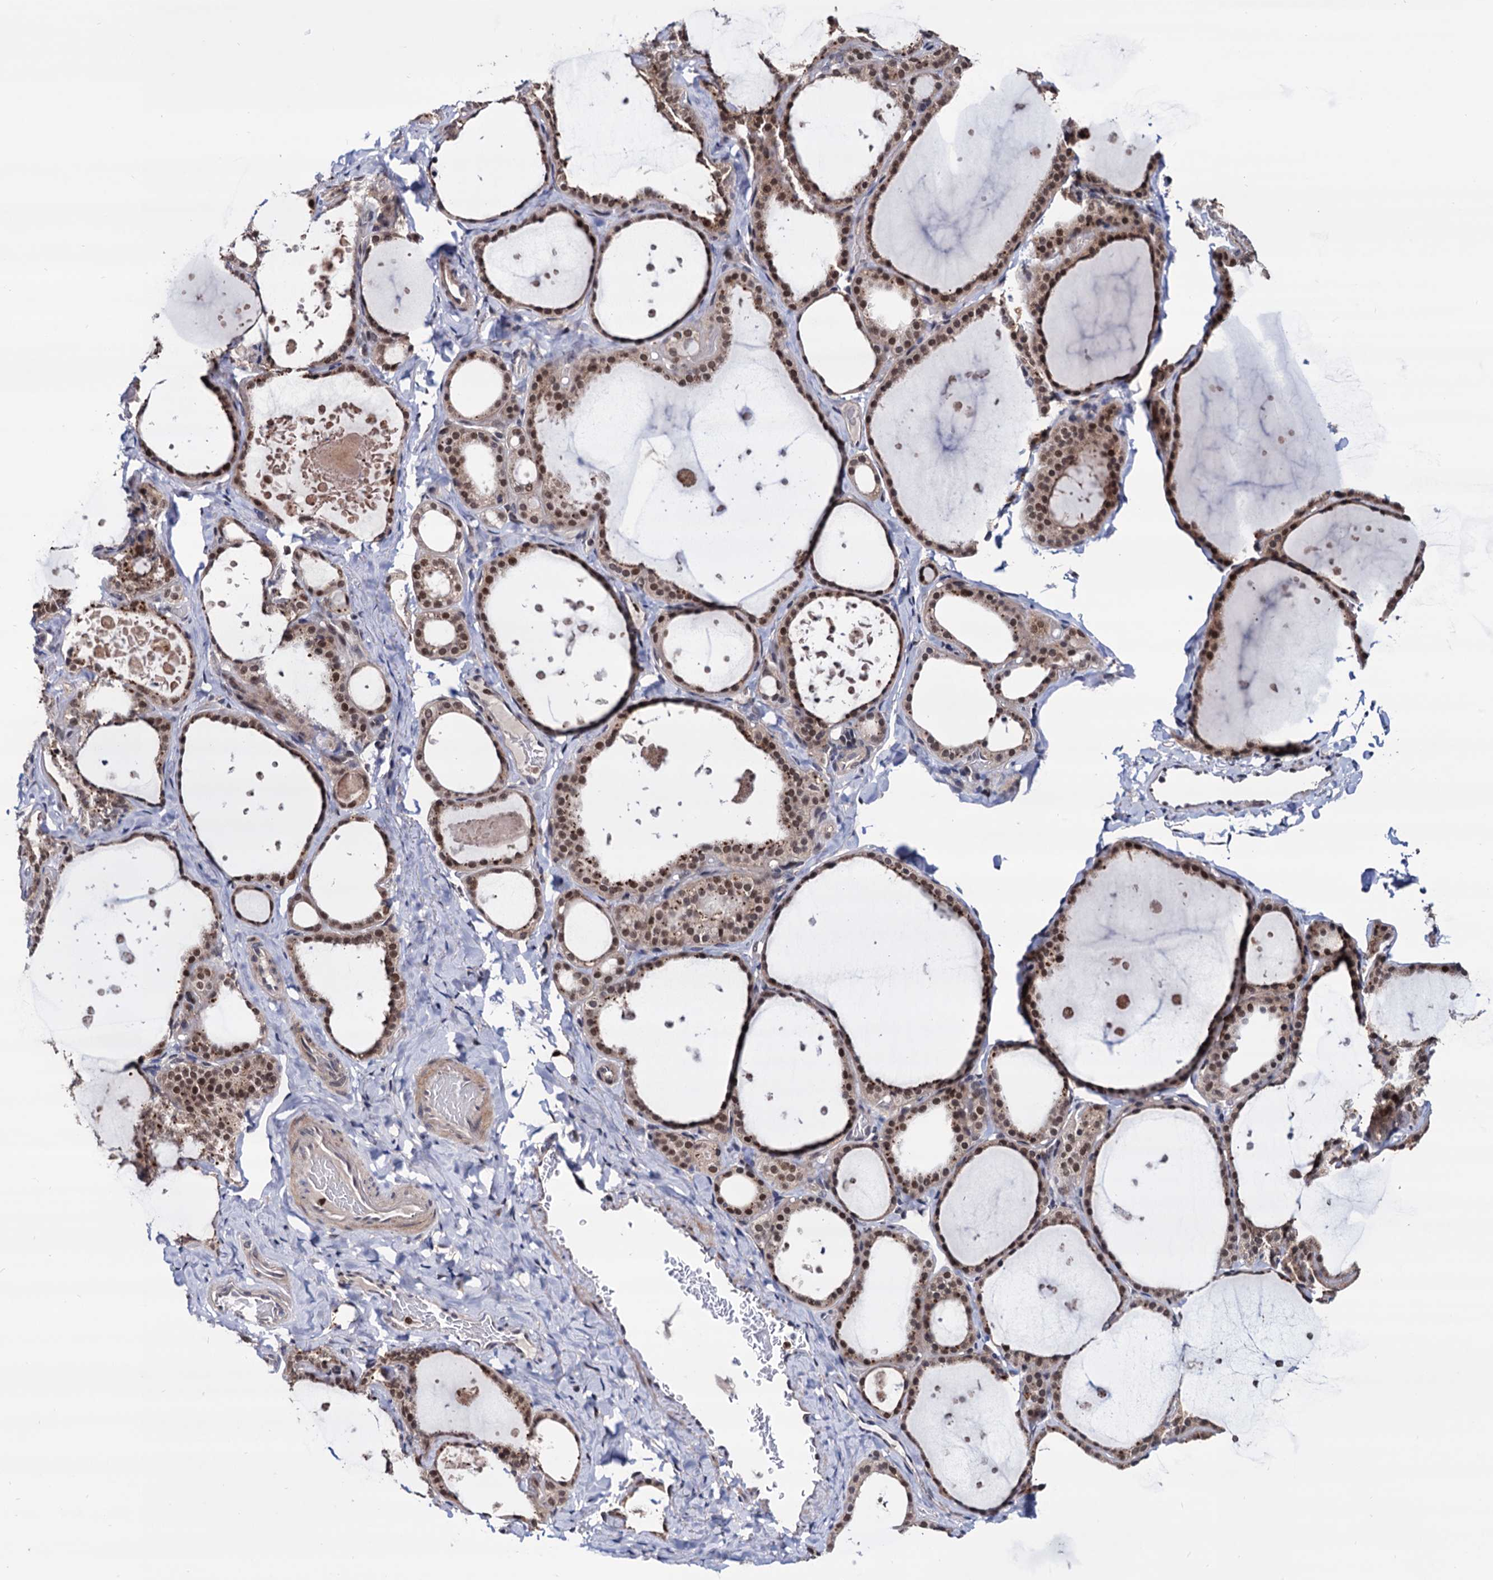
{"staining": {"intensity": "moderate", "quantity": ">75%", "location": "nuclear"}, "tissue": "thyroid gland", "cell_type": "Glandular cells", "image_type": "normal", "snomed": [{"axis": "morphology", "description": "Normal tissue, NOS"}, {"axis": "topography", "description": "Thyroid gland"}], "caption": "Immunohistochemical staining of normal human thyroid gland exhibits moderate nuclear protein staining in about >75% of glandular cells. (DAB = brown stain, brightfield microscopy at high magnification).", "gene": "RNASEH2B", "patient": {"sex": "female", "age": 44}}